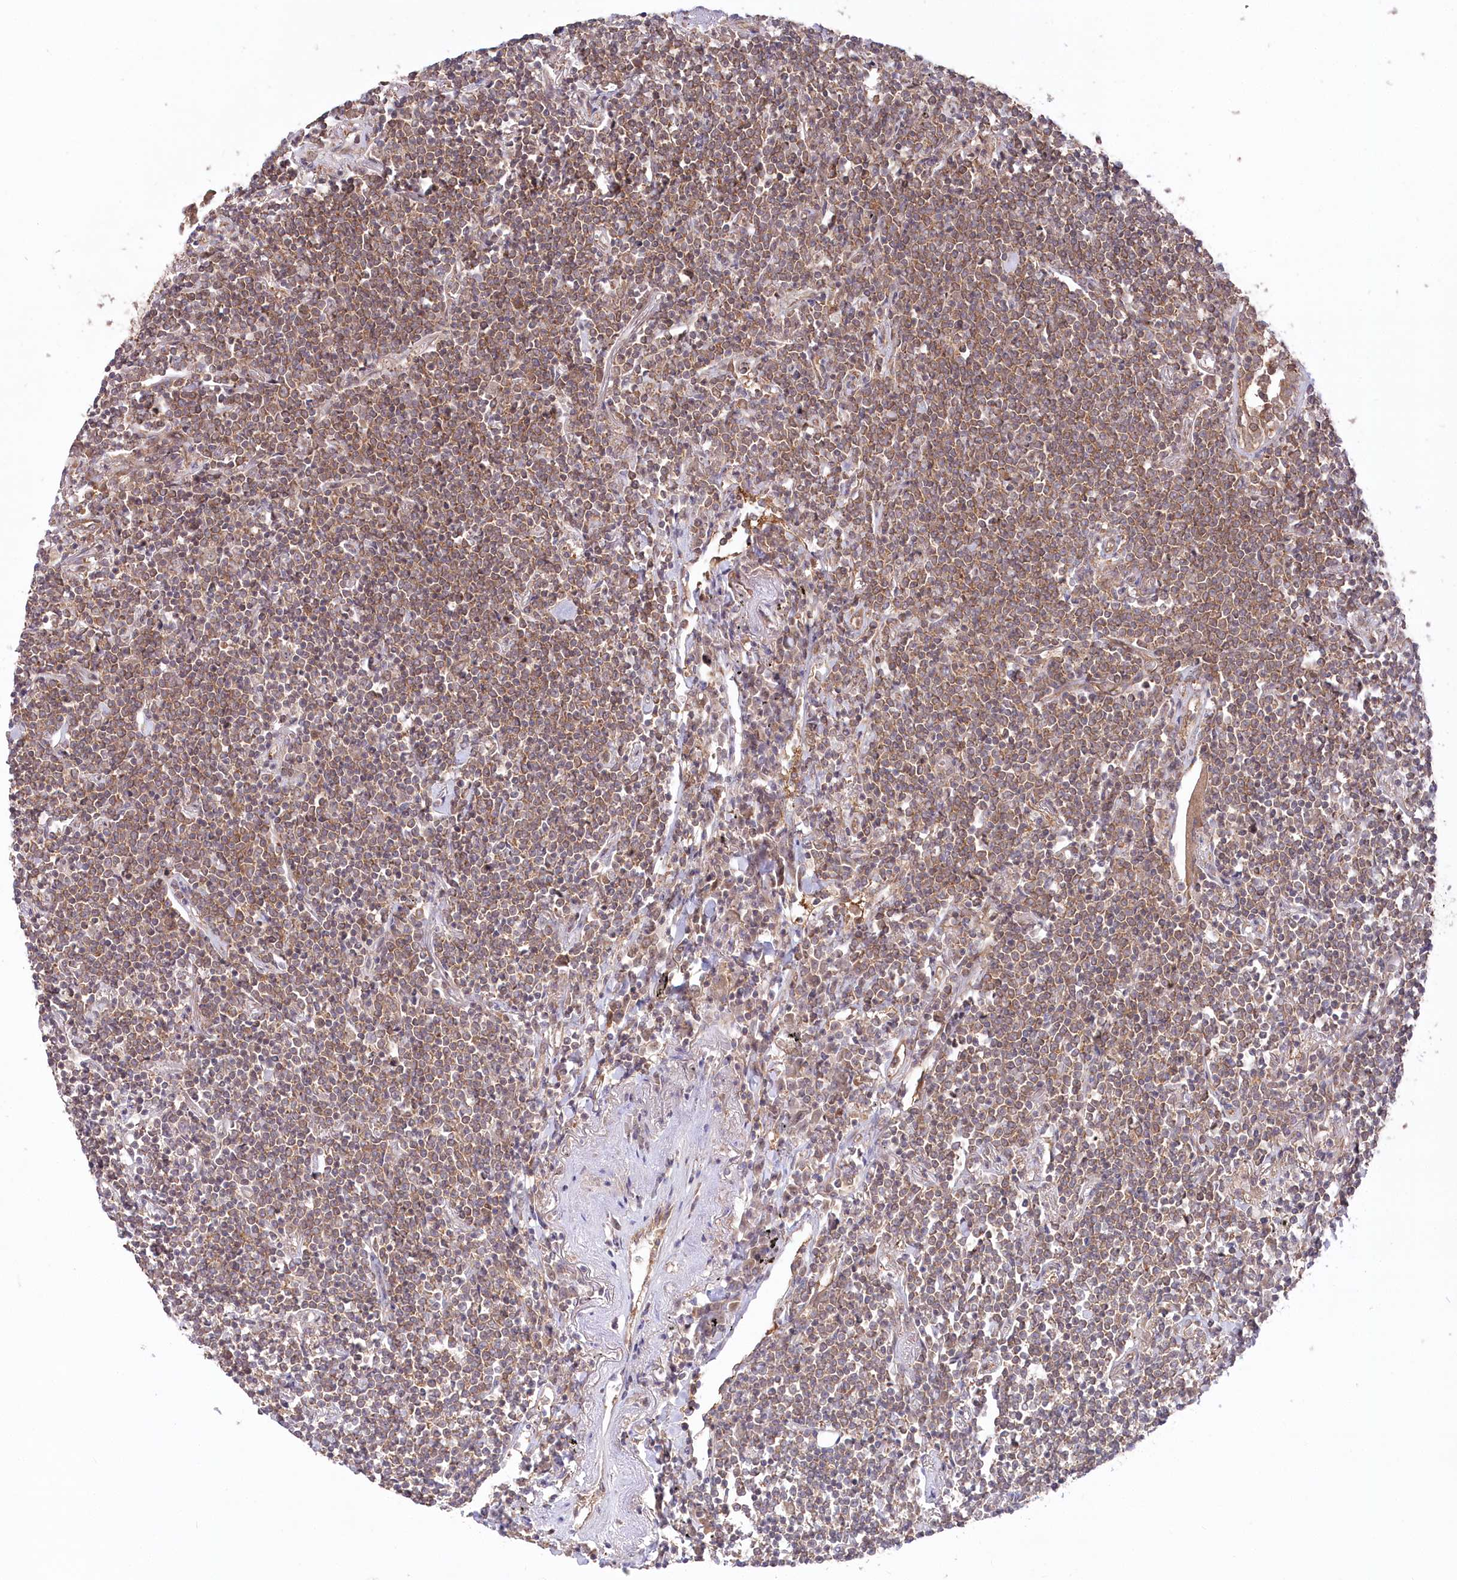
{"staining": {"intensity": "weak", "quantity": ">75%", "location": "cytoplasmic/membranous"}, "tissue": "lymphoma", "cell_type": "Tumor cells", "image_type": "cancer", "snomed": [{"axis": "morphology", "description": "Malignant lymphoma, non-Hodgkin's type, Low grade"}, {"axis": "topography", "description": "Lung"}], "caption": "Low-grade malignant lymphoma, non-Hodgkin's type stained for a protein (brown) reveals weak cytoplasmic/membranous positive expression in about >75% of tumor cells.", "gene": "PPP1R21", "patient": {"sex": "female", "age": 71}}